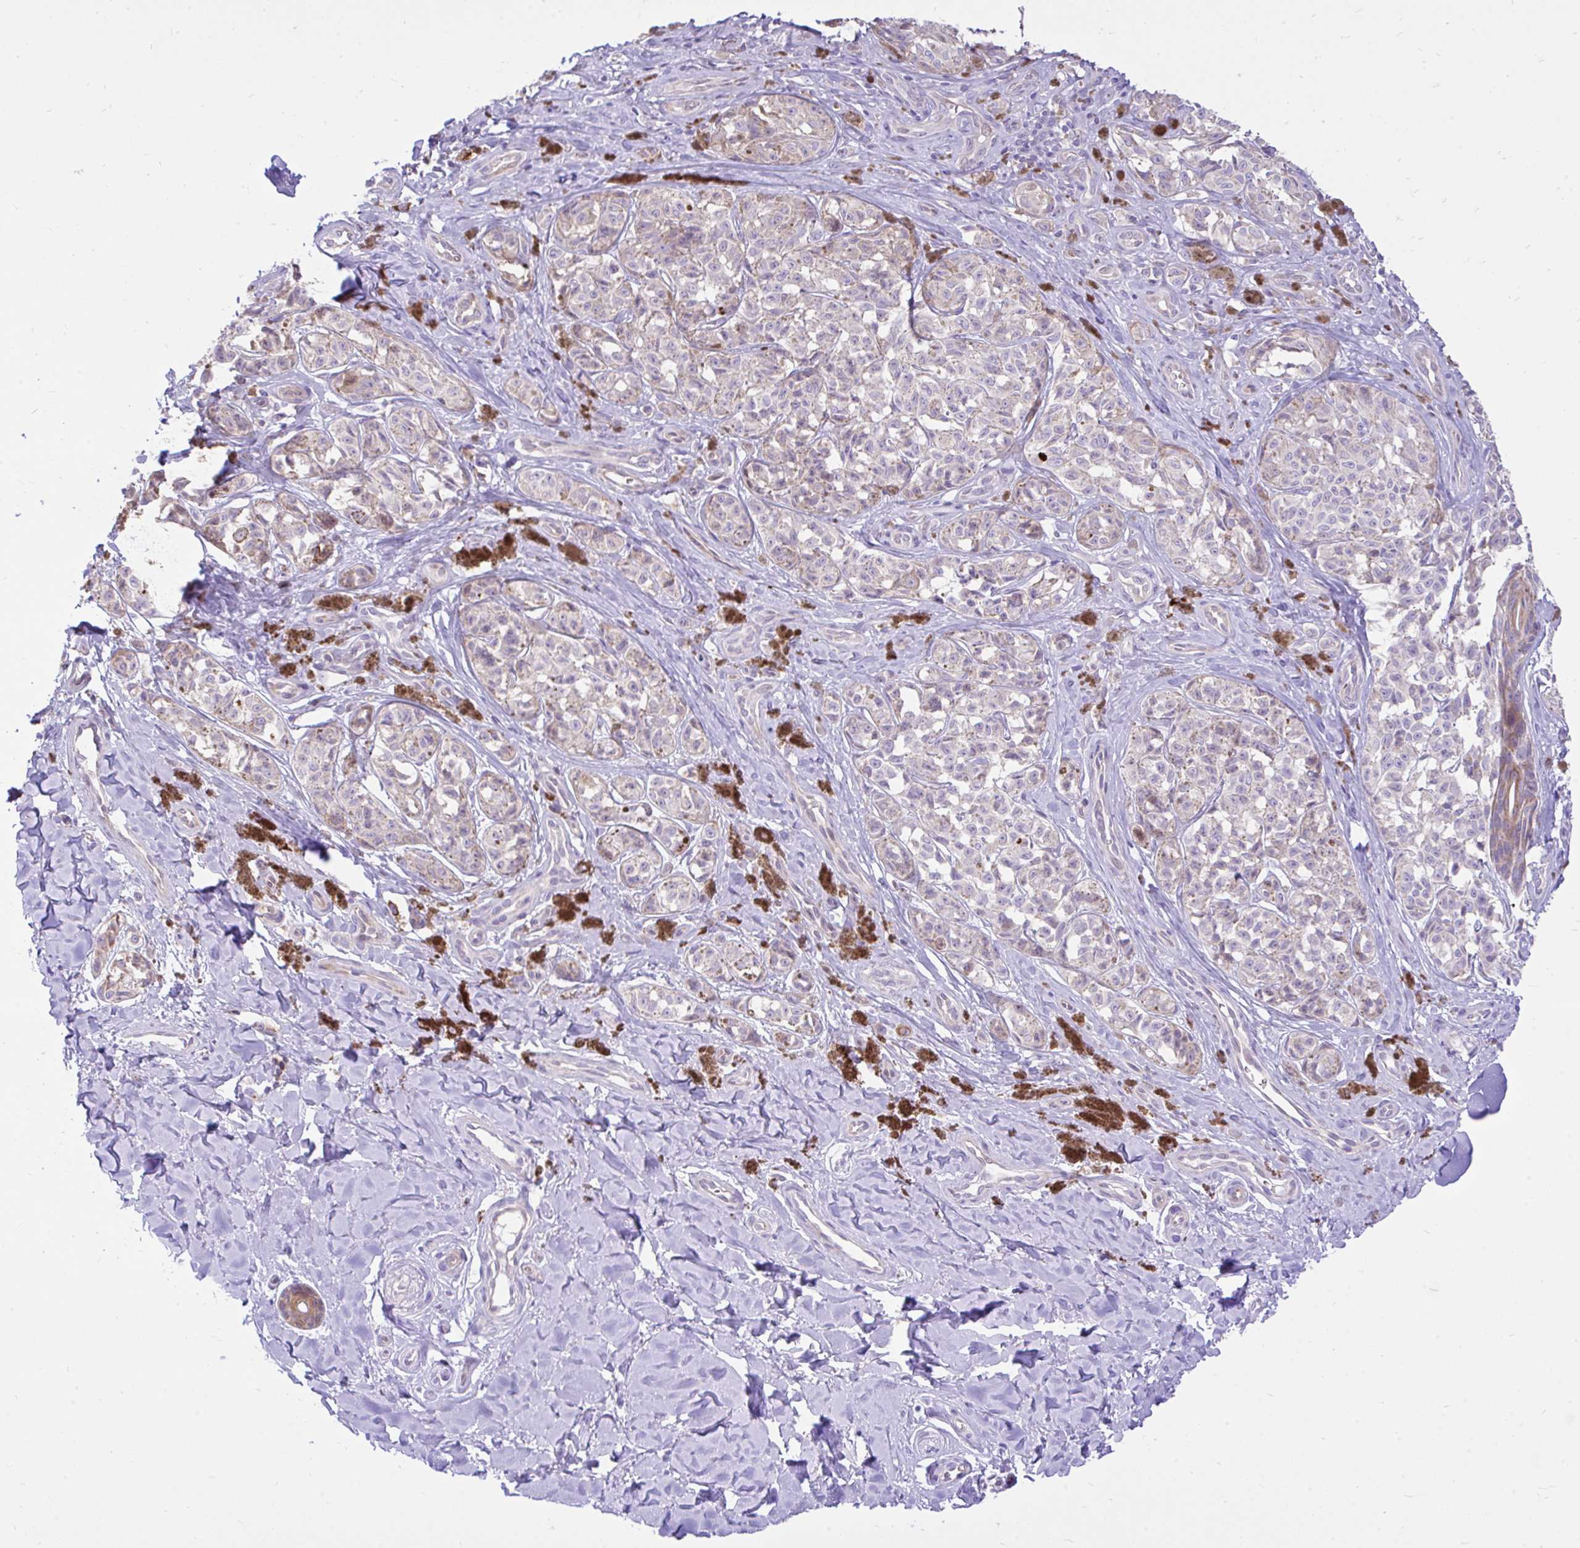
{"staining": {"intensity": "negative", "quantity": "none", "location": "none"}, "tissue": "melanoma", "cell_type": "Tumor cells", "image_type": "cancer", "snomed": [{"axis": "morphology", "description": "Malignant melanoma, NOS"}, {"axis": "topography", "description": "Skin"}], "caption": "The image displays no significant staining in tumor cells of malignant melanoma. (DAB (3,3'-diaminobenzidine) IHC with hematoxylin counter stain).", "gene": "EEF1A2", "patient": {"sex": "female", "age": 65}}